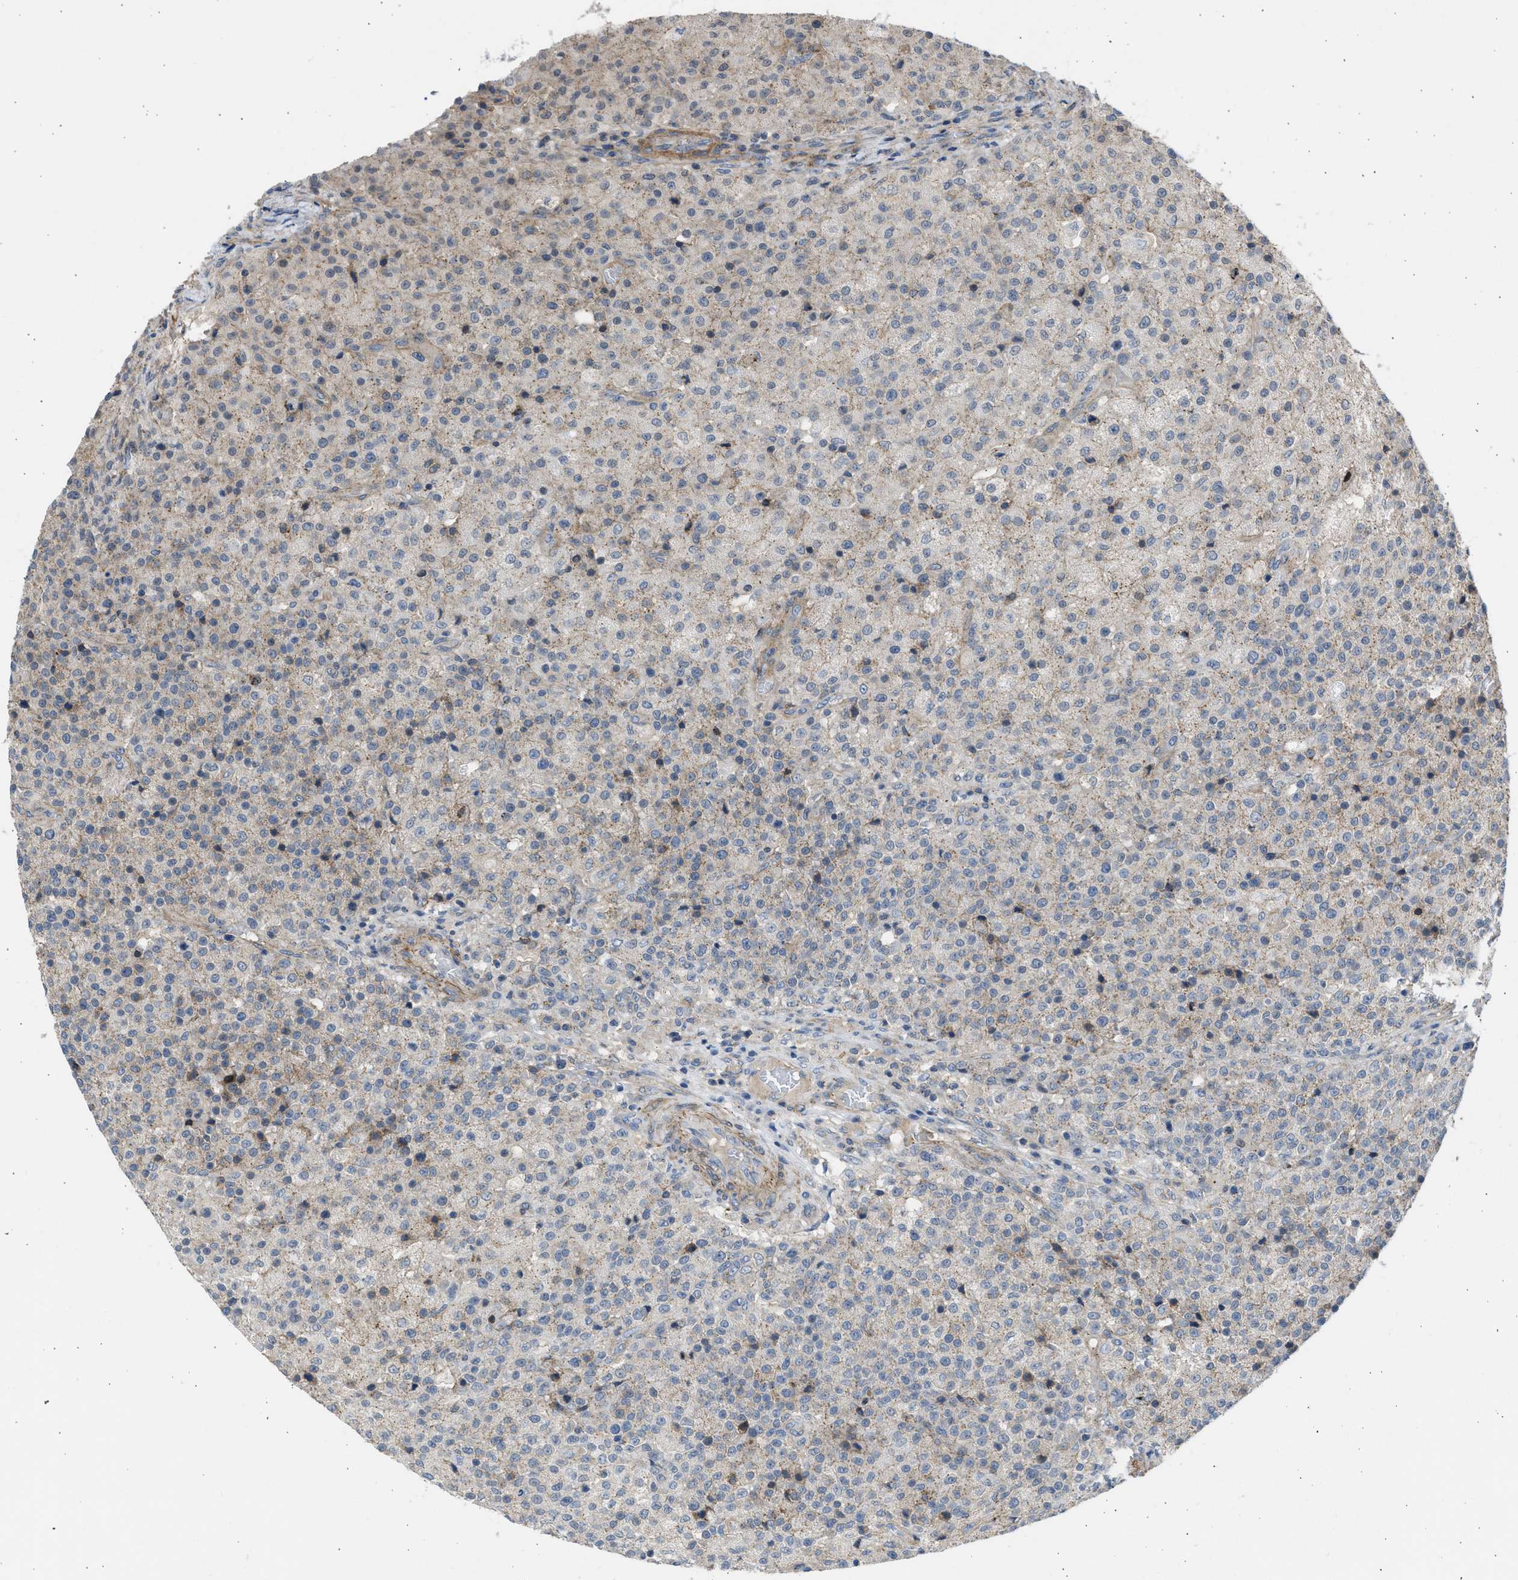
{"staining": {"intensity": "weak", "quantity": "<25%", "location": "cytoplasmic/membranous"}, "tissue": "testis cancer", "cell_type": "Tumor cells", "image_type": "cancer", "snomed": [{"axis": "morphology", "description": "Seminoma, NOS"}, {"axis": "topography", "description": "Testis"}], "caption": "An immunohistochemistry histopathology image of testis cancer is shown. There is no staining in tumor cells of testis cancer. (Brightfield microscopy of DAB immunohistochemistry at high magnification).", "gene": "PCNX3", "patient": {"sex": "male", "age": 59}}